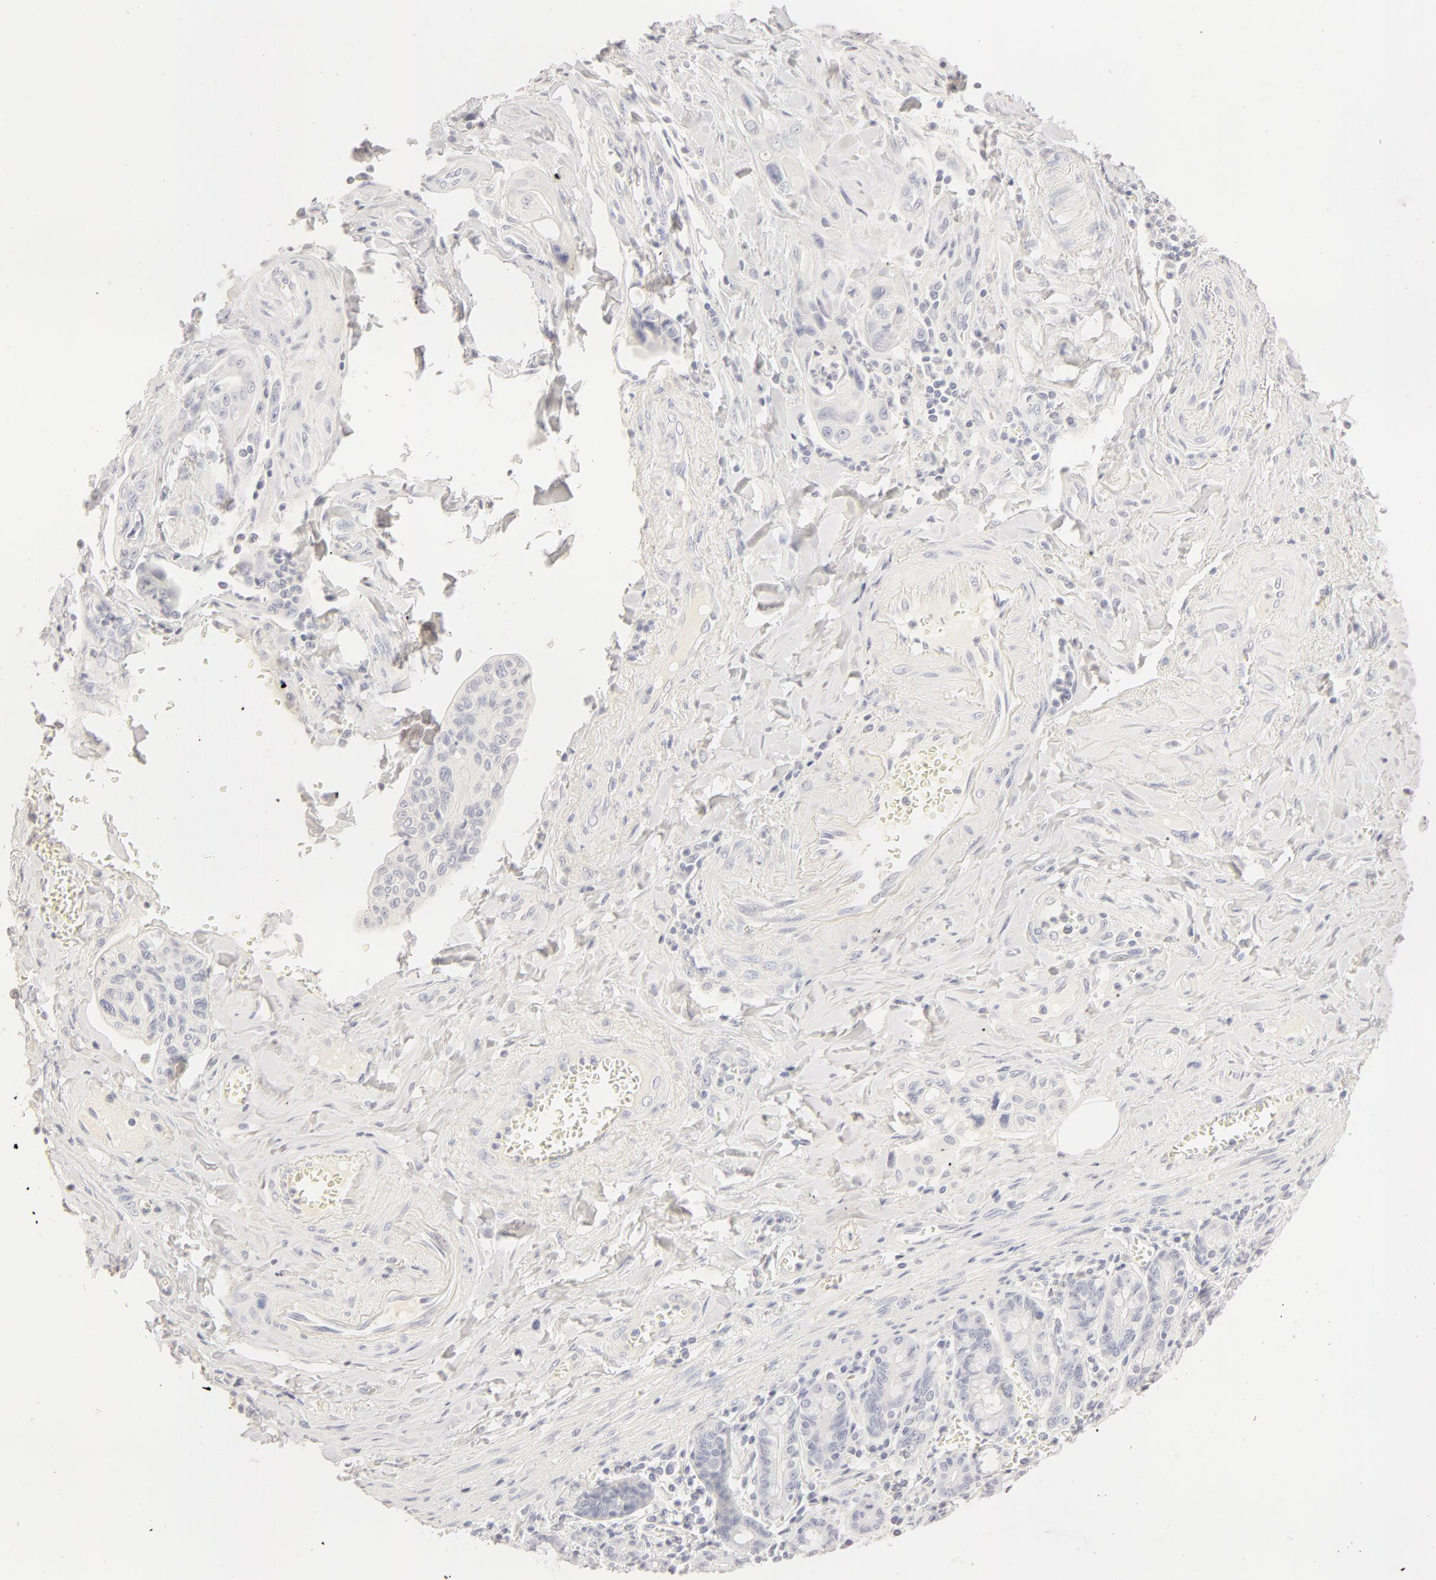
{"staining": {"intensity": "negative", "quantity": "none", "location": "none"}, "tissue": "pancreatic cancer", "cell_type": "Tumor cells", "image_type": "cancer", "snomed": [{"axis": "morphology", "description": "Adenocarcinoma, NOS"}, {"axis": "topography", "description": "Pancreas"}], "caption": "Tumor cells show no significant positivity in pancreatic adenocarcinoma.", "gene": "LGALS7B", "patient": {"sex": "male", "age": 77}}